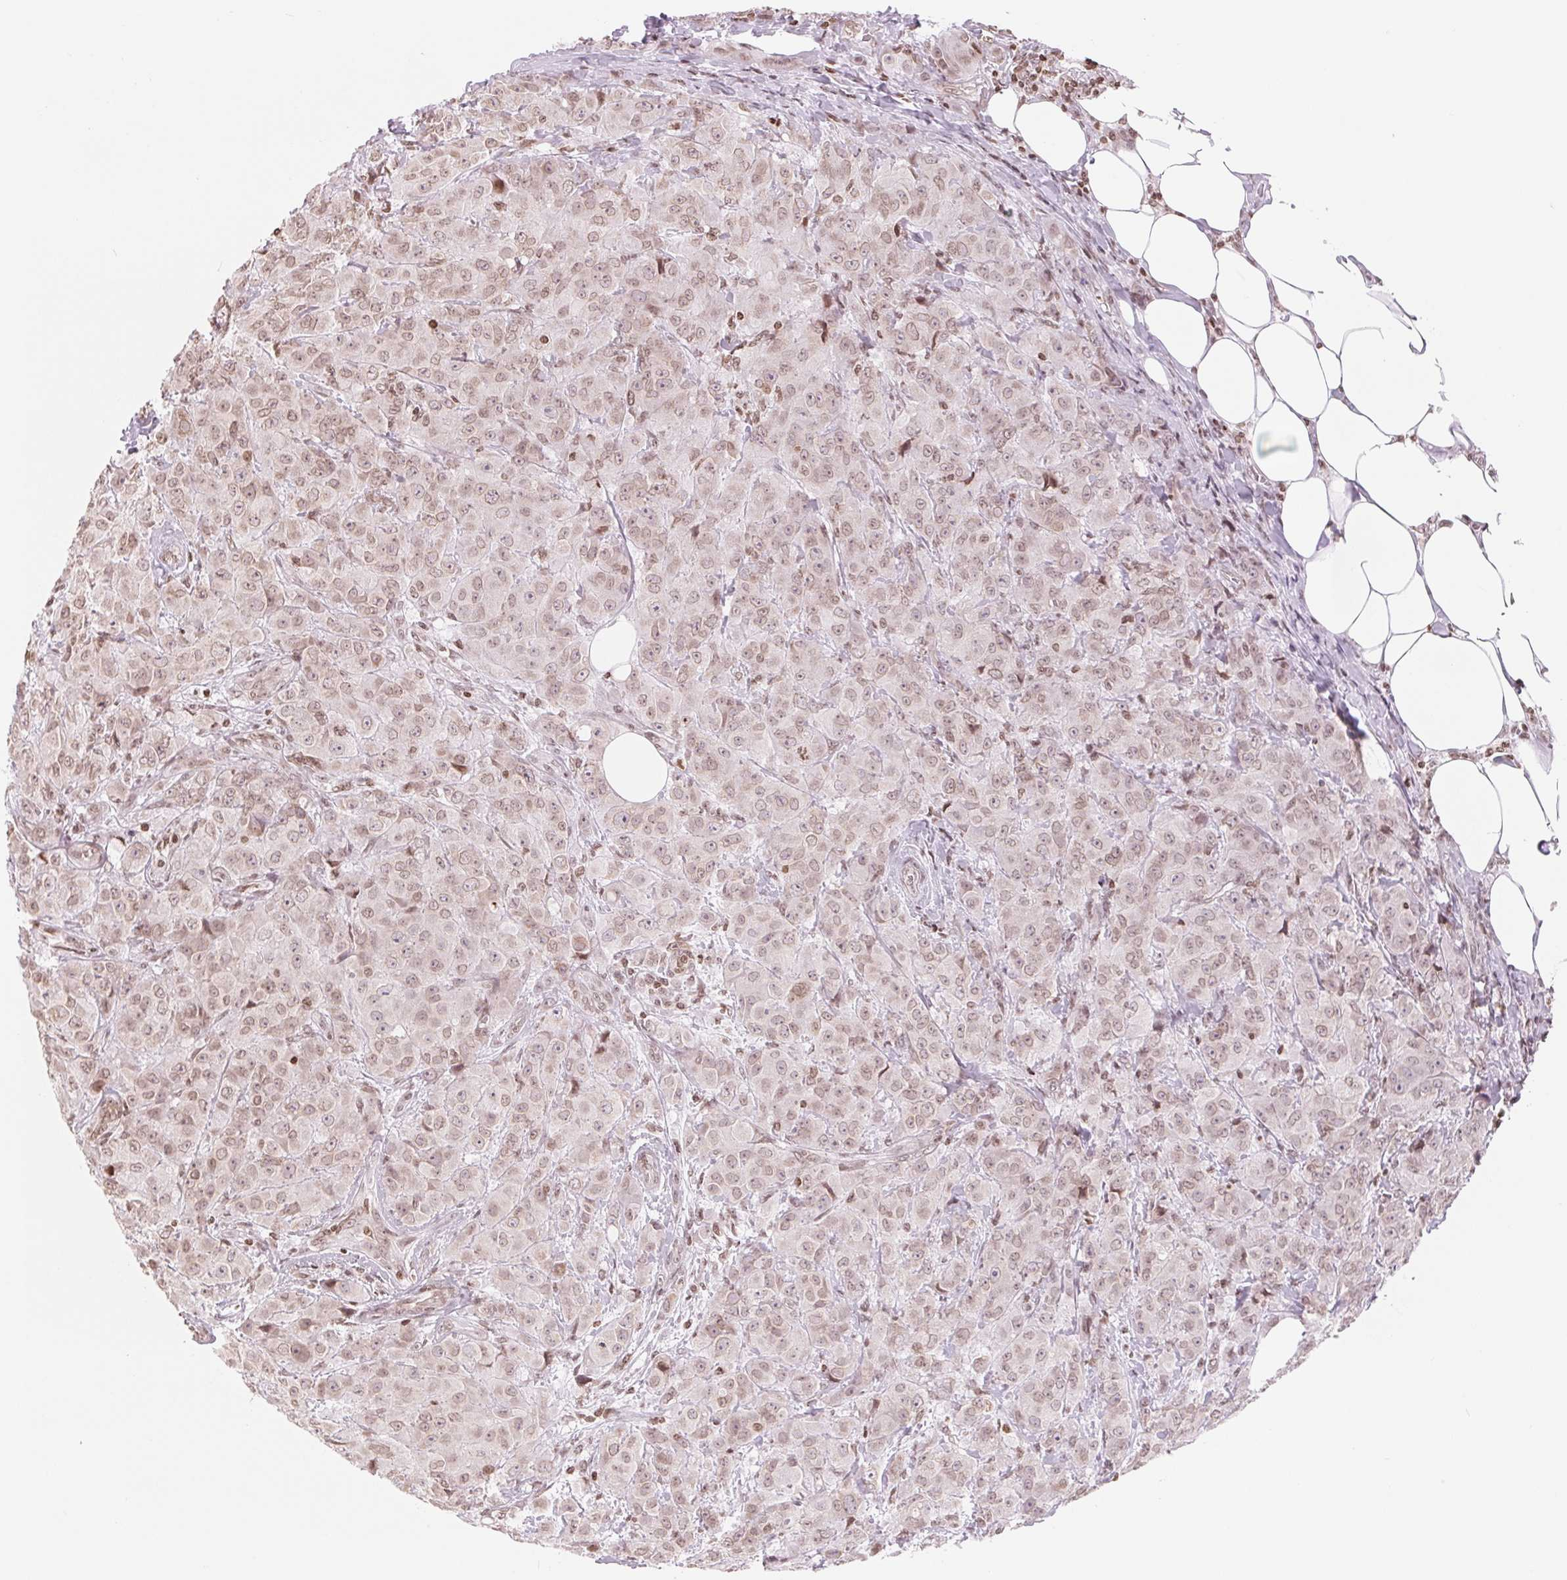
{"staining": {"intensity": "weak", "quantity": ">75%", "location": "cytoplasmic/membranous,nuclear"}, "tissue": "breast cancer", "cell_type": "Tumor cells", "image_type": "cancer", "snomed": [{"axis": "morphology", "description": "Normal tissue, NOS"}, {"axis": "morphology", "description": "Duct carcinoma"}, {"axis": "topography", "description": "Breast"}], "caption": "Protein expression analysis of human breast invasive ductal carcinoma reveals weak cytoplasmic/membranous and nuclear staining in approximately >75% of tumor cells.", "gene": "SMIM12", "patient": {"sex": "female", "age": 43}}